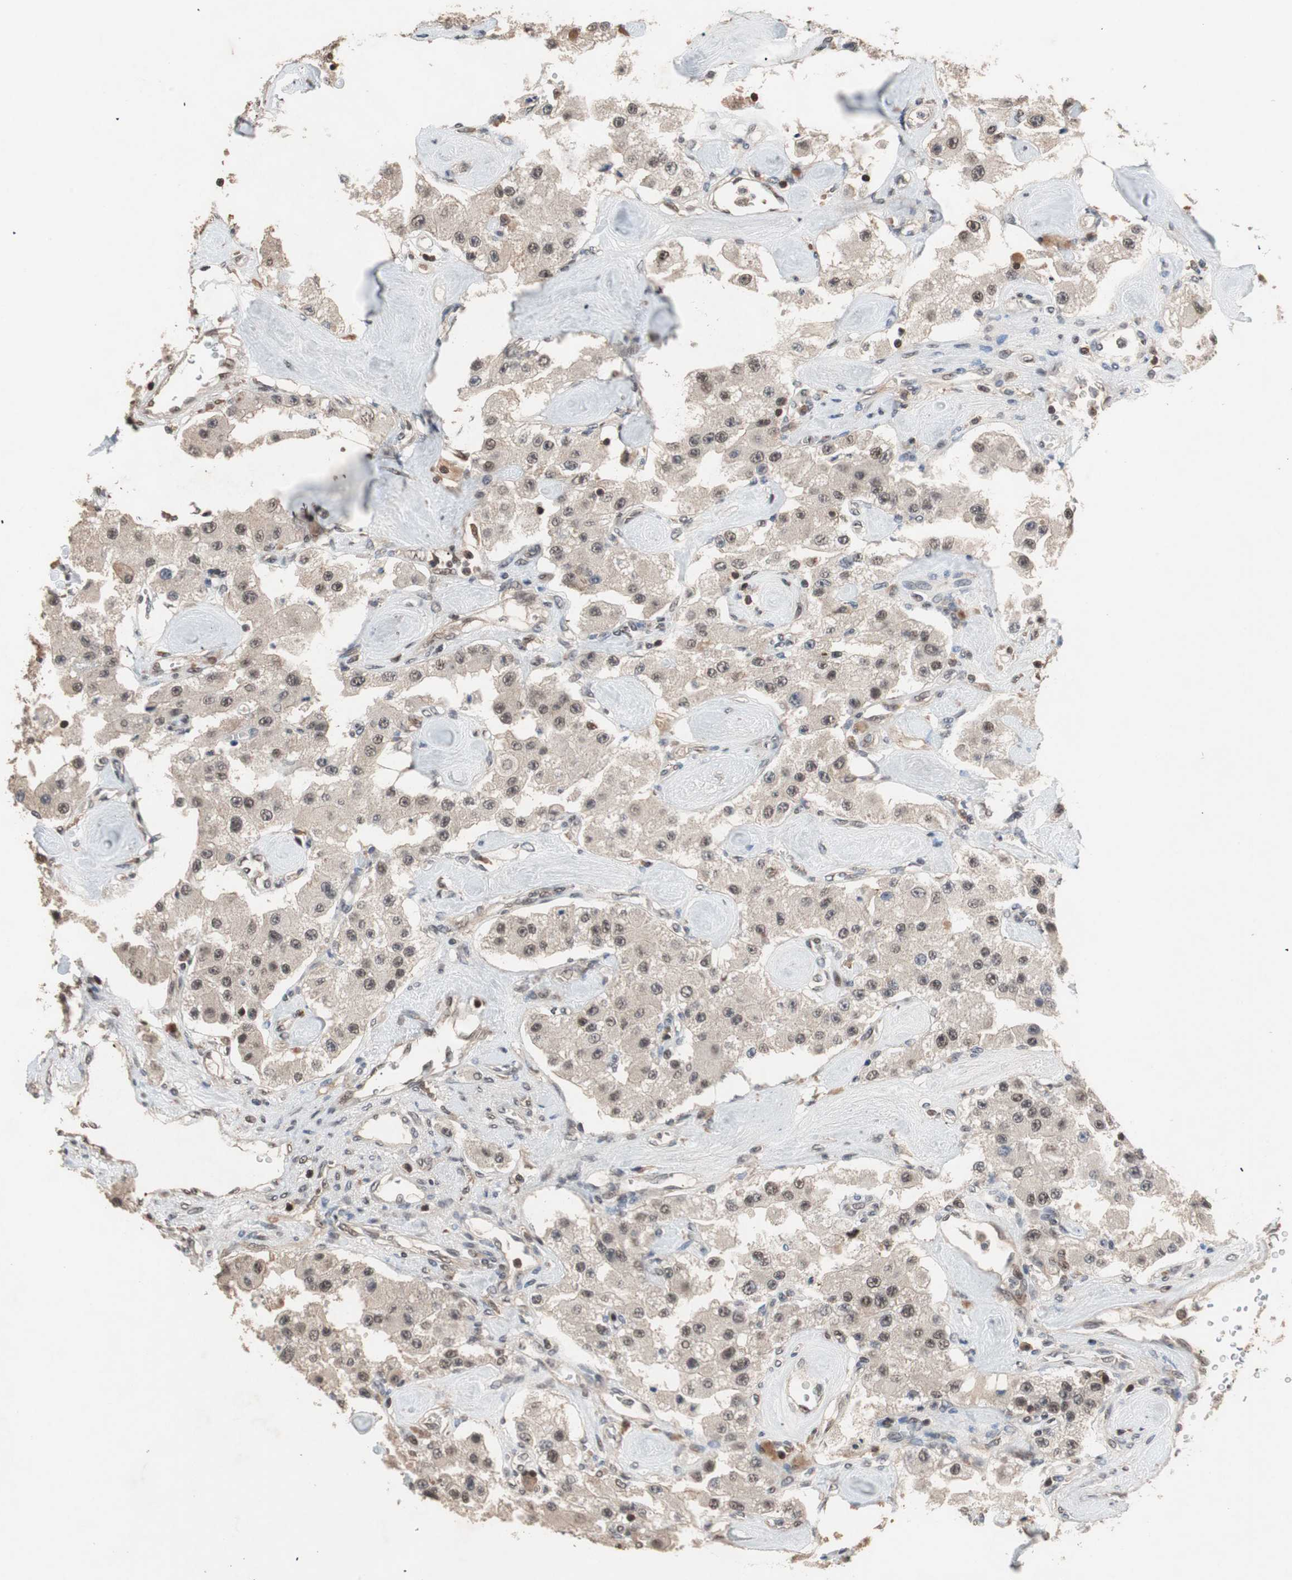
{"staining": {"intensity": "moderate", "quantity": ">75%", "location": "cytoplasmic/membranous,nuclear"}, "tissue": "carcinoid", "cell_type": "Tumor cells", "image_type": "cancer", "snomed": [{"axis": "morphology", "description": "Carcinoid, malignant, NOS"}, {"axis": "topography", "description": "Pancreas"}], "caption": "Carcinoid stained with DAB IHC displays medium levels of moderate cytoplasmic/membranous and nuclear staining in about >75% of tumor cells.", "gene": "GART", "patient": {"sex": "male", "age": 41}}